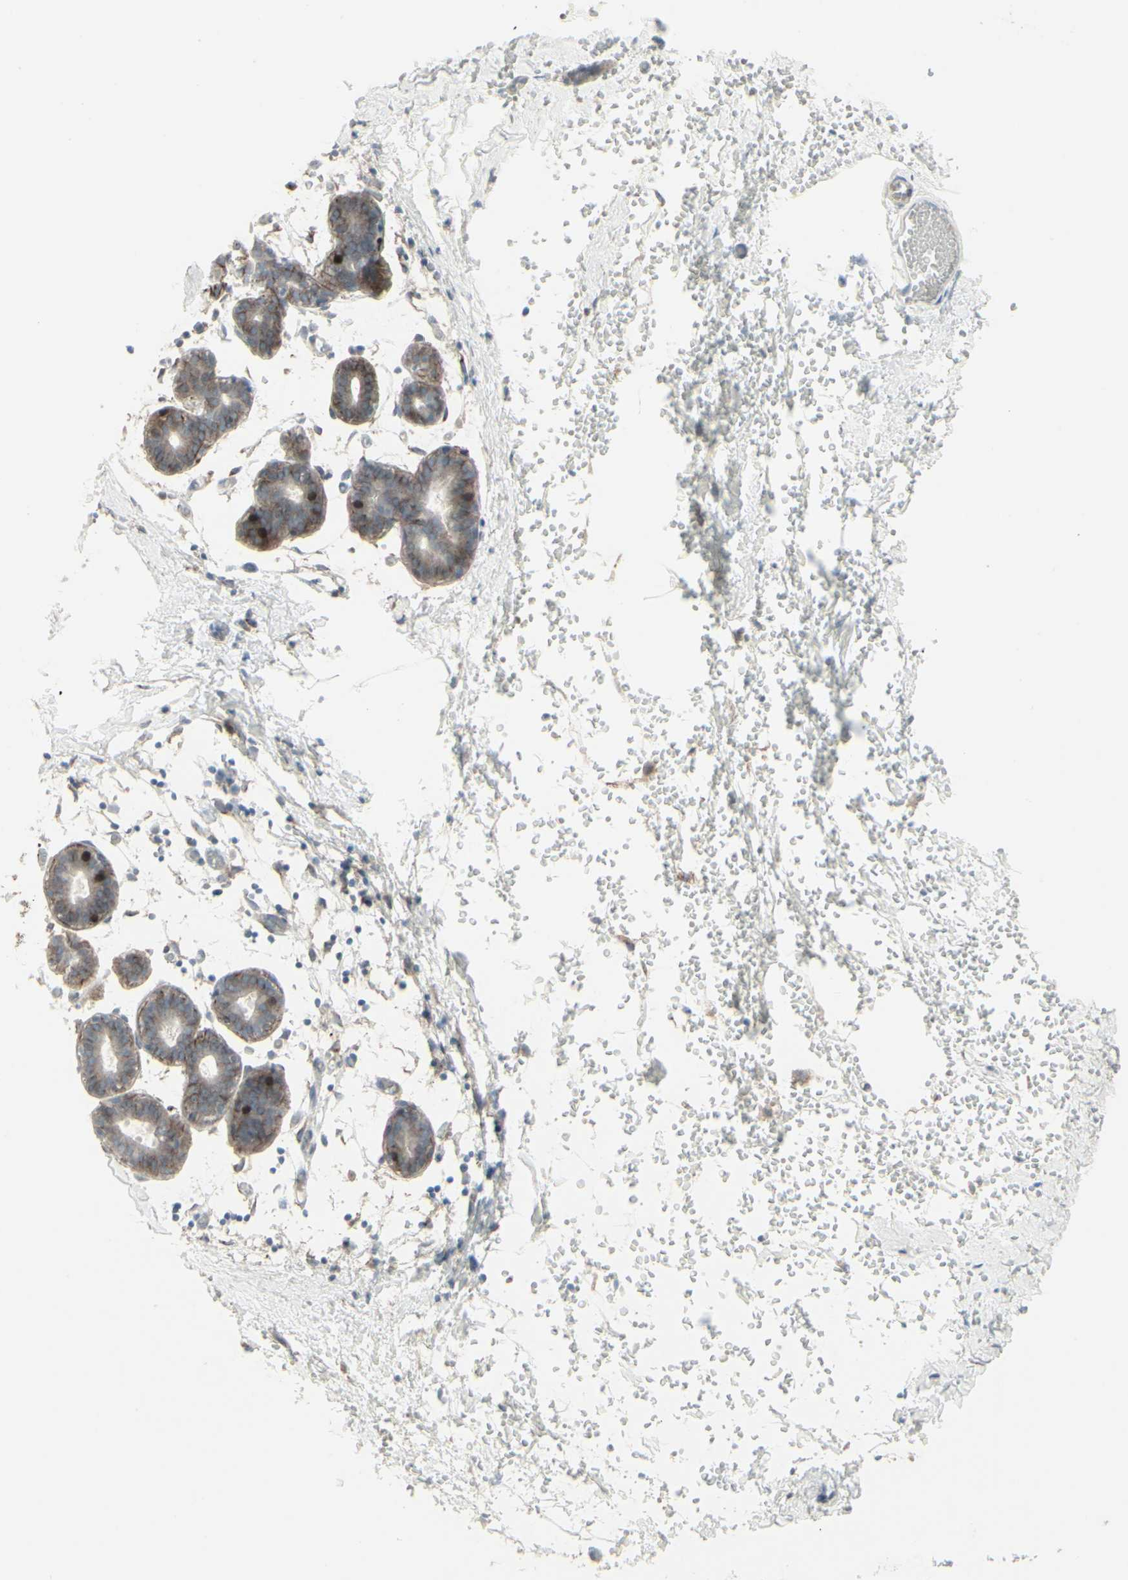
{"staining": {"intensity": "negative", "quantity": "none", "location": "none"}, "tissue": "breast", "cell_type": "Adipocytes", "image_type": "normal", "snomed": [{"axis": "morphology", "description": "Normal tissue, NOS"}, {"axis": "topography", "description": "Breast"}], "caption": "Image shows no significant protein positivity in adipocytes of normal breast.", "gene": "GMNN", "patient": {"sex": "female", "age": 27}}